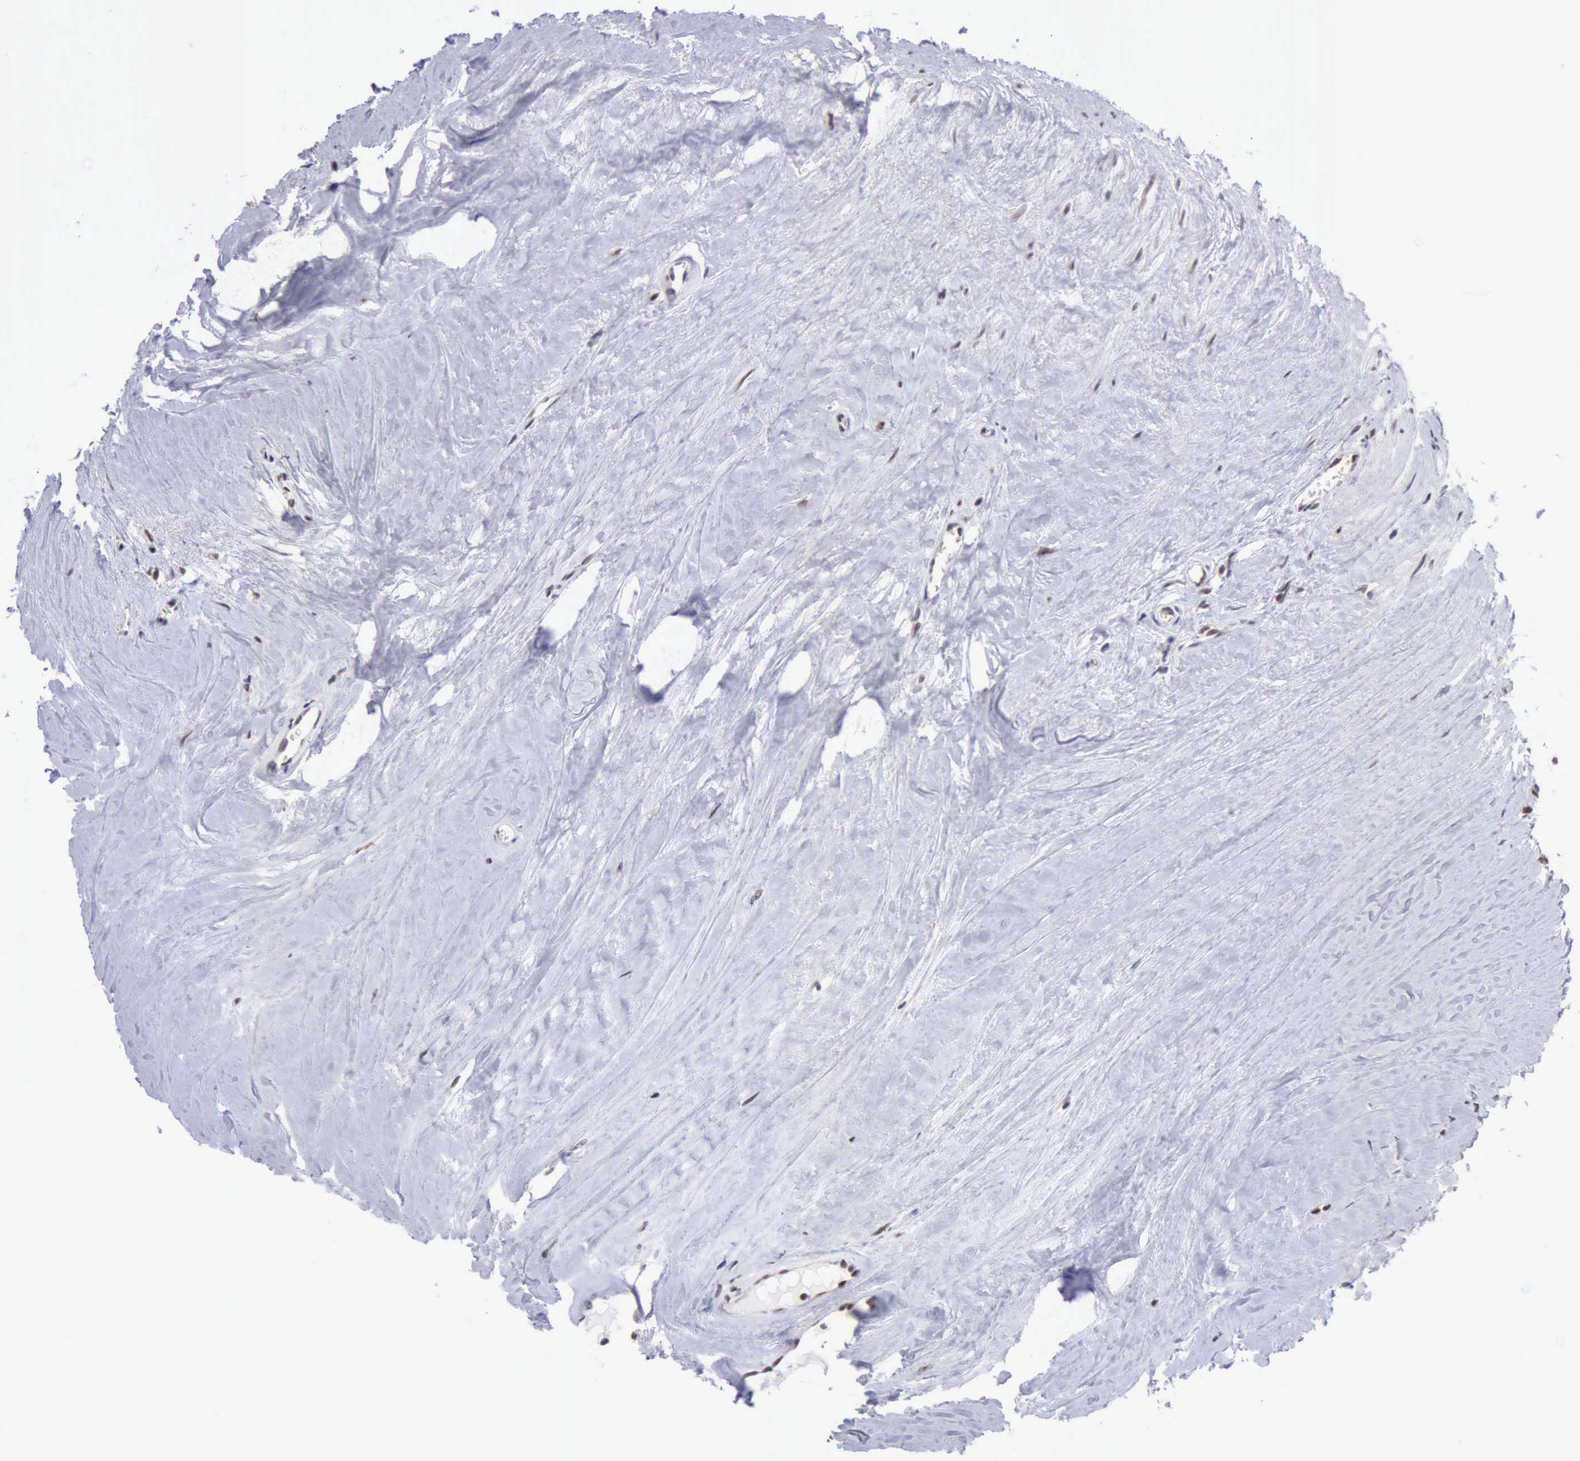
{"staining": {"intensity": "weak", "quantity": ">75%", "location": "nuclear"}, "tissue": "carcinoid", "cell_type": "Tumor cells", "image_type": "cancer", "snomed": [{"axis": "morphology", "description": "Carcinoid, malignant, NOS"}, {"axis": "topography", "description": "Small intestine"}], "caption": "Weak nuclear staining is seen in about >75% of tumor cells in carcinoid. (Brightfield microscopy of DAB IHC at high magnification).", "gene": "ERCC4", "patient": {"sex": "male", "age": 60}}